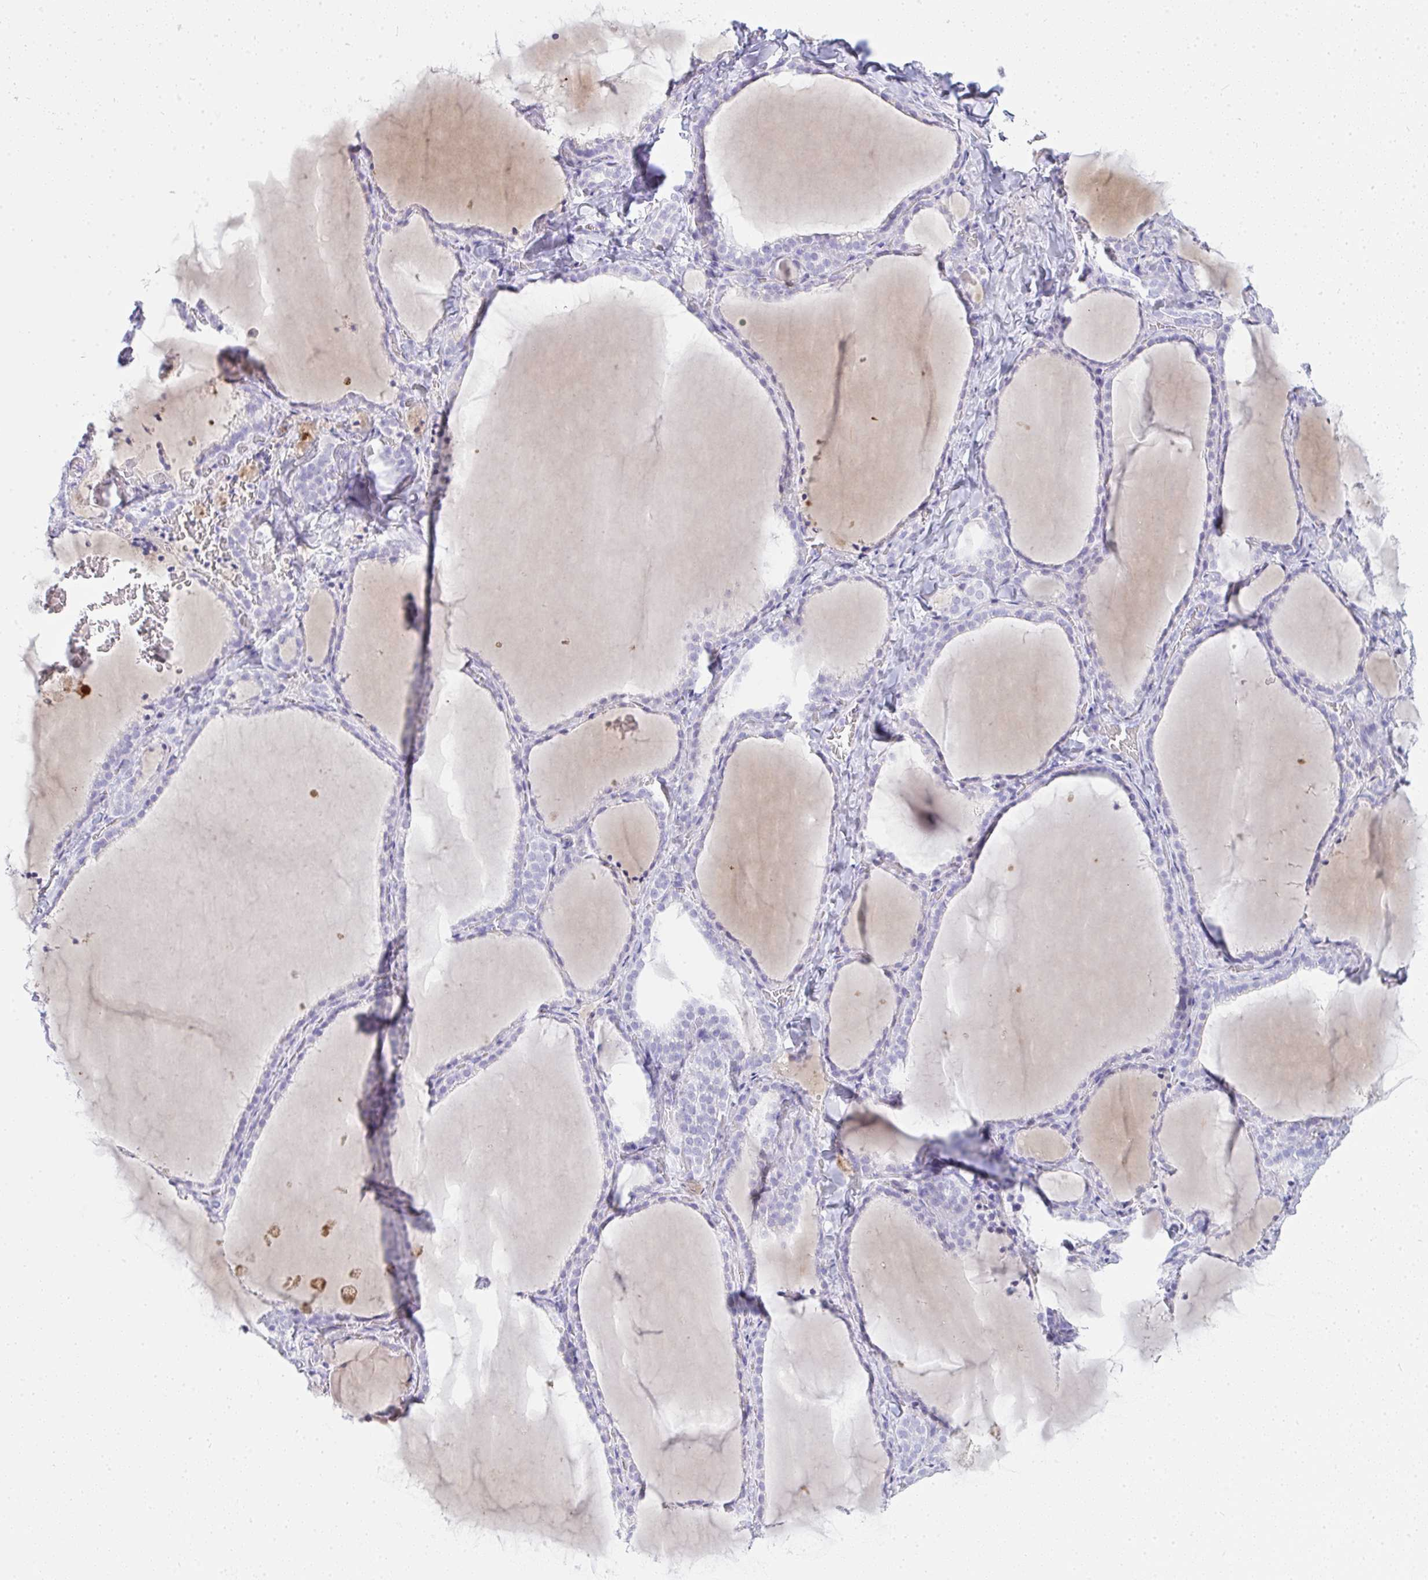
{"staining": {"intensity": "negative", "quantity": "none", "location": "none"}, "tissue": "thyroid gland", "cell_type": "Glandular cells", "image_type": "normal", "snomed": [{"axis": "morphology", "description": "Normal tissue, NOS"}, {"axis": "topography", "description": "Thyroid gland"}], "caption": "This is a photomicrograph of IHC staining of normal thyroid gland, which shows no staining in glandular cells. (DAB immunohistochemistry with hematoxylin counter stain).", "gene": "OR5J2", "patient": {"sex": "female", "age": 22}}